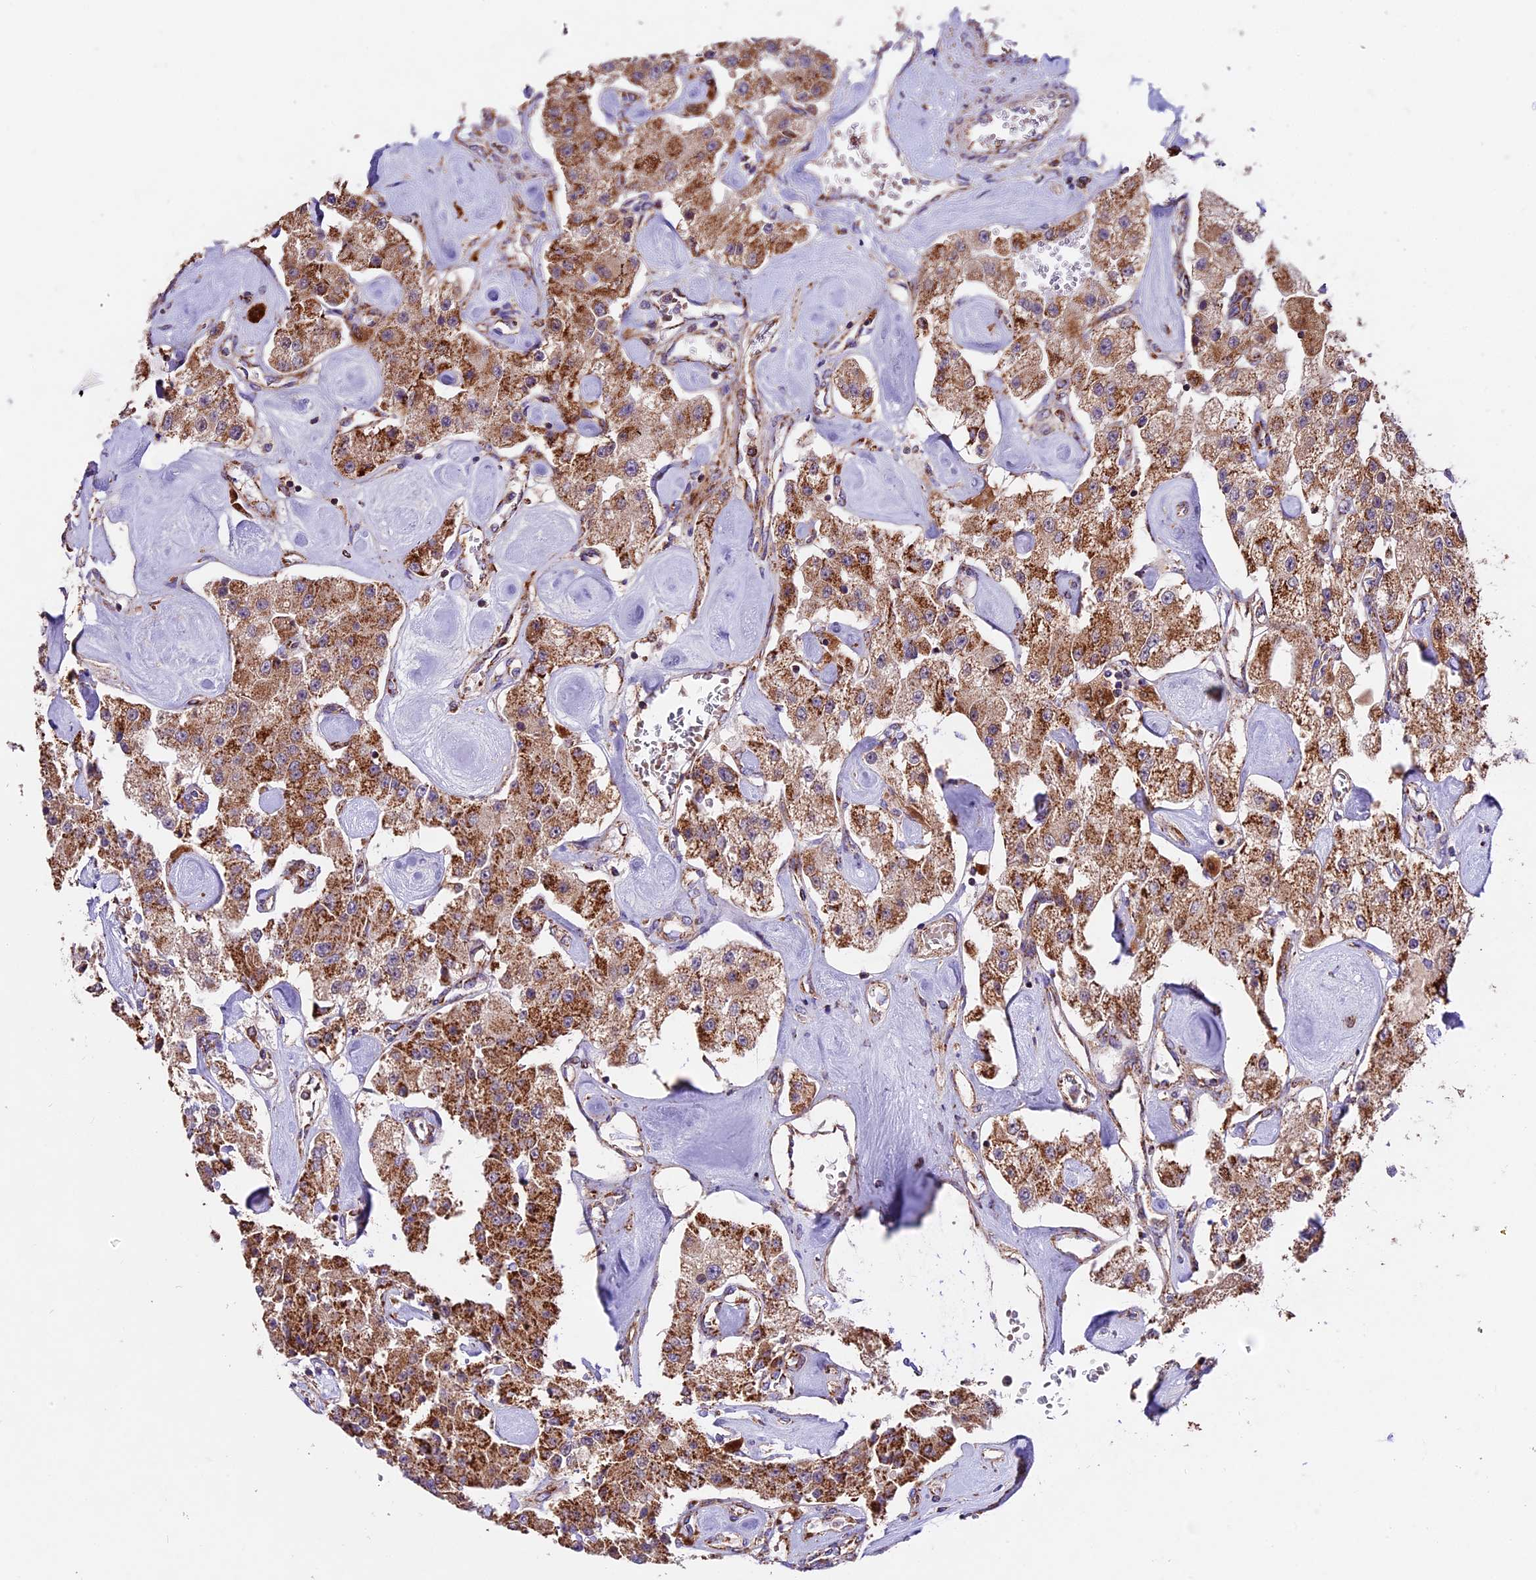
{"staining": {"intensity": "strong", "quantity": ">75%", "location": "cytoplasmic/membranous"}, "tissue": "carcinoid", "cell_type": "Tumor cells", "image_type": "cancer", "snomed": [{"axis": "morphology", "description": "Carcinoid, malignant, NOS"}, {"axis": "topography", "description": "Pancreas"}], "caption": "Immunohistochemical staining of human carcinoid (malignant) shows high levels of strong cytoplasmic/membranous expression in about >75% of tumor cells.", "gene": "NDUFA8", "patient": {"sex": "male", "age": 41}}